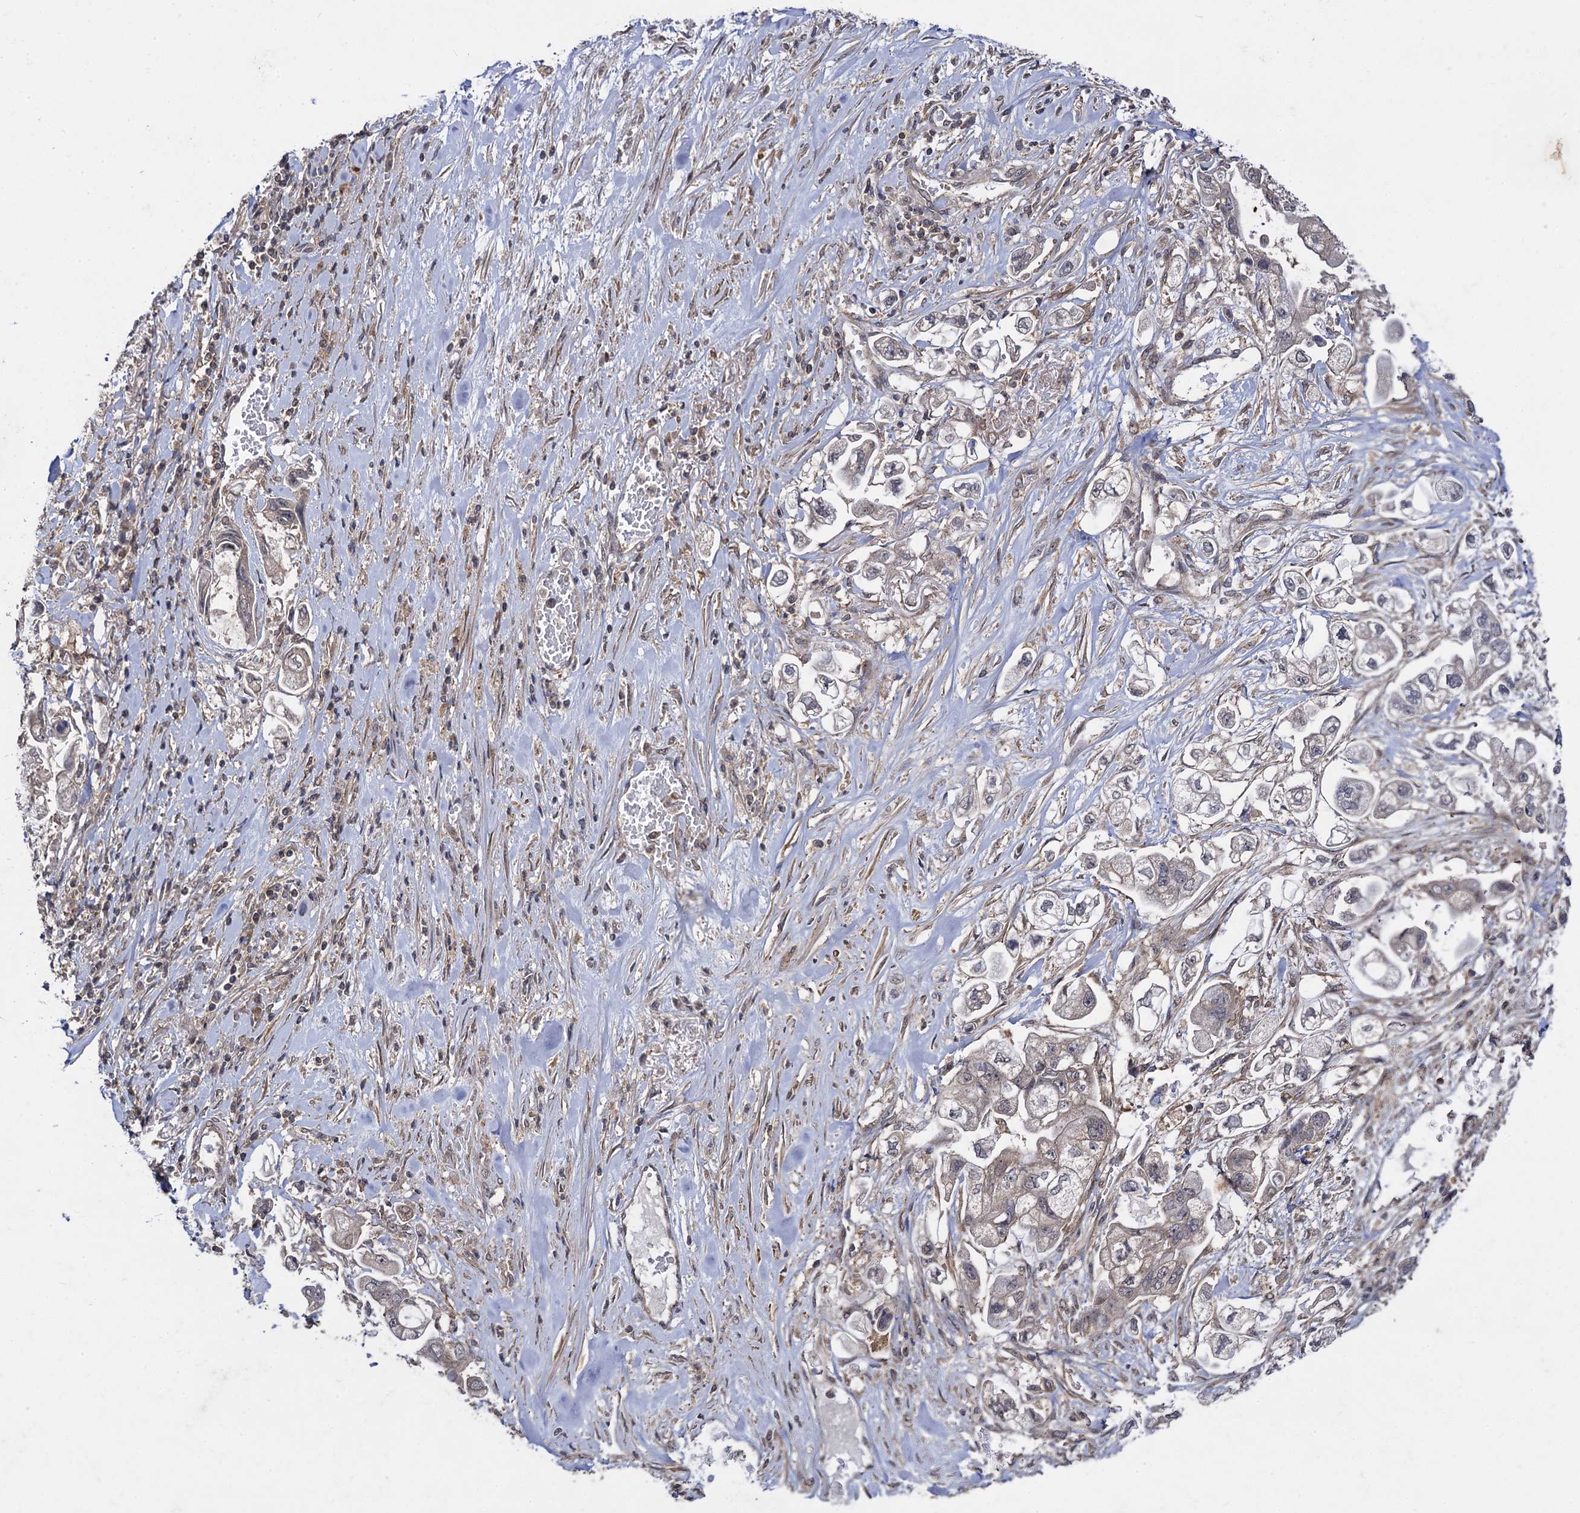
{"staining": {"intensity": "weak", "quantity": ">75%", "location": "cytoplasmic/membranous"}, "tissue": "stomach cancer", "cell_type": "Tumor cells", "image_type": "cancer", "snomed": [{"axis": "morphology", "description": "Adenocarcinoma, NOS"}, {"axis": "topography", "description": "Stomach"}], "caption": "Immunohistochemical staining of stomach cancer shows low levels of weak cytoplasmic/membranous positivity in approximately >75% of tumor cells.", "gene": "KXD1", "patient": {"sex": "male", "age": 62}}